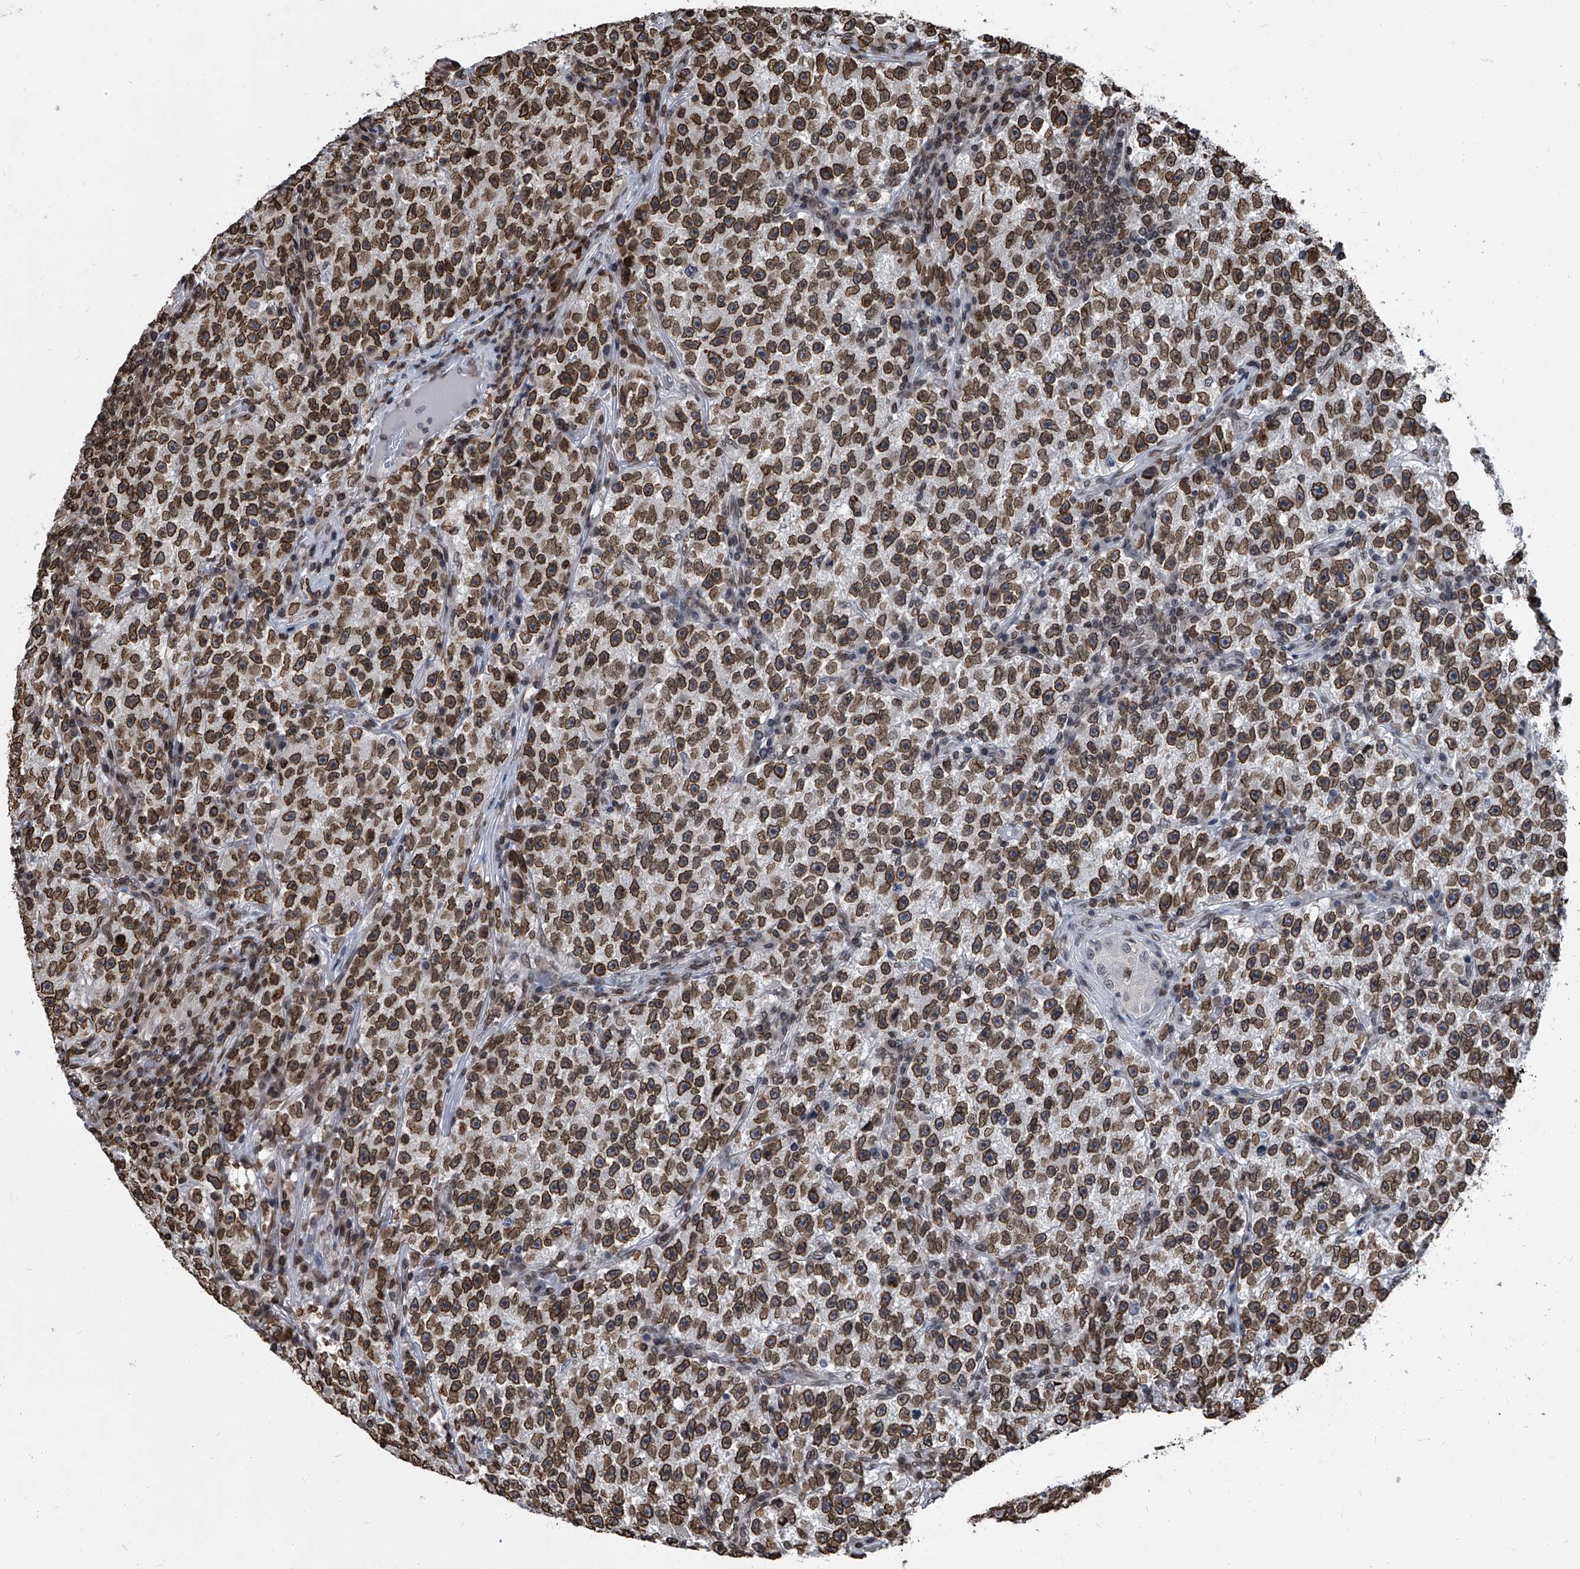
{"staining": {"intensity": "moderate", "quantity": ">75%", "location": "cytoplasmic/membranous,nuclear"}, "tissue": "testis cancer", "cell_type": "Tumor cells", "image_type": "cancer", "snomed": [{"axis": "morphology", "description": "Seminoma, NOS"}, {"axis": "topography", "description": "Testis"}], "caption": "Immunohistochemistry (IHC) micrograph of neoplastic tissue: seminoma (testis) stained using IHC exhibits medium levels of moderate protein expression localized specifically in the cytoplasmic/membranous and nuclear of tumor cells, appearing as a cytoplasmic/membranous and nuclear brown color.", "gene": "PHF20", "patient": {"sex": "male", "age": 22}}